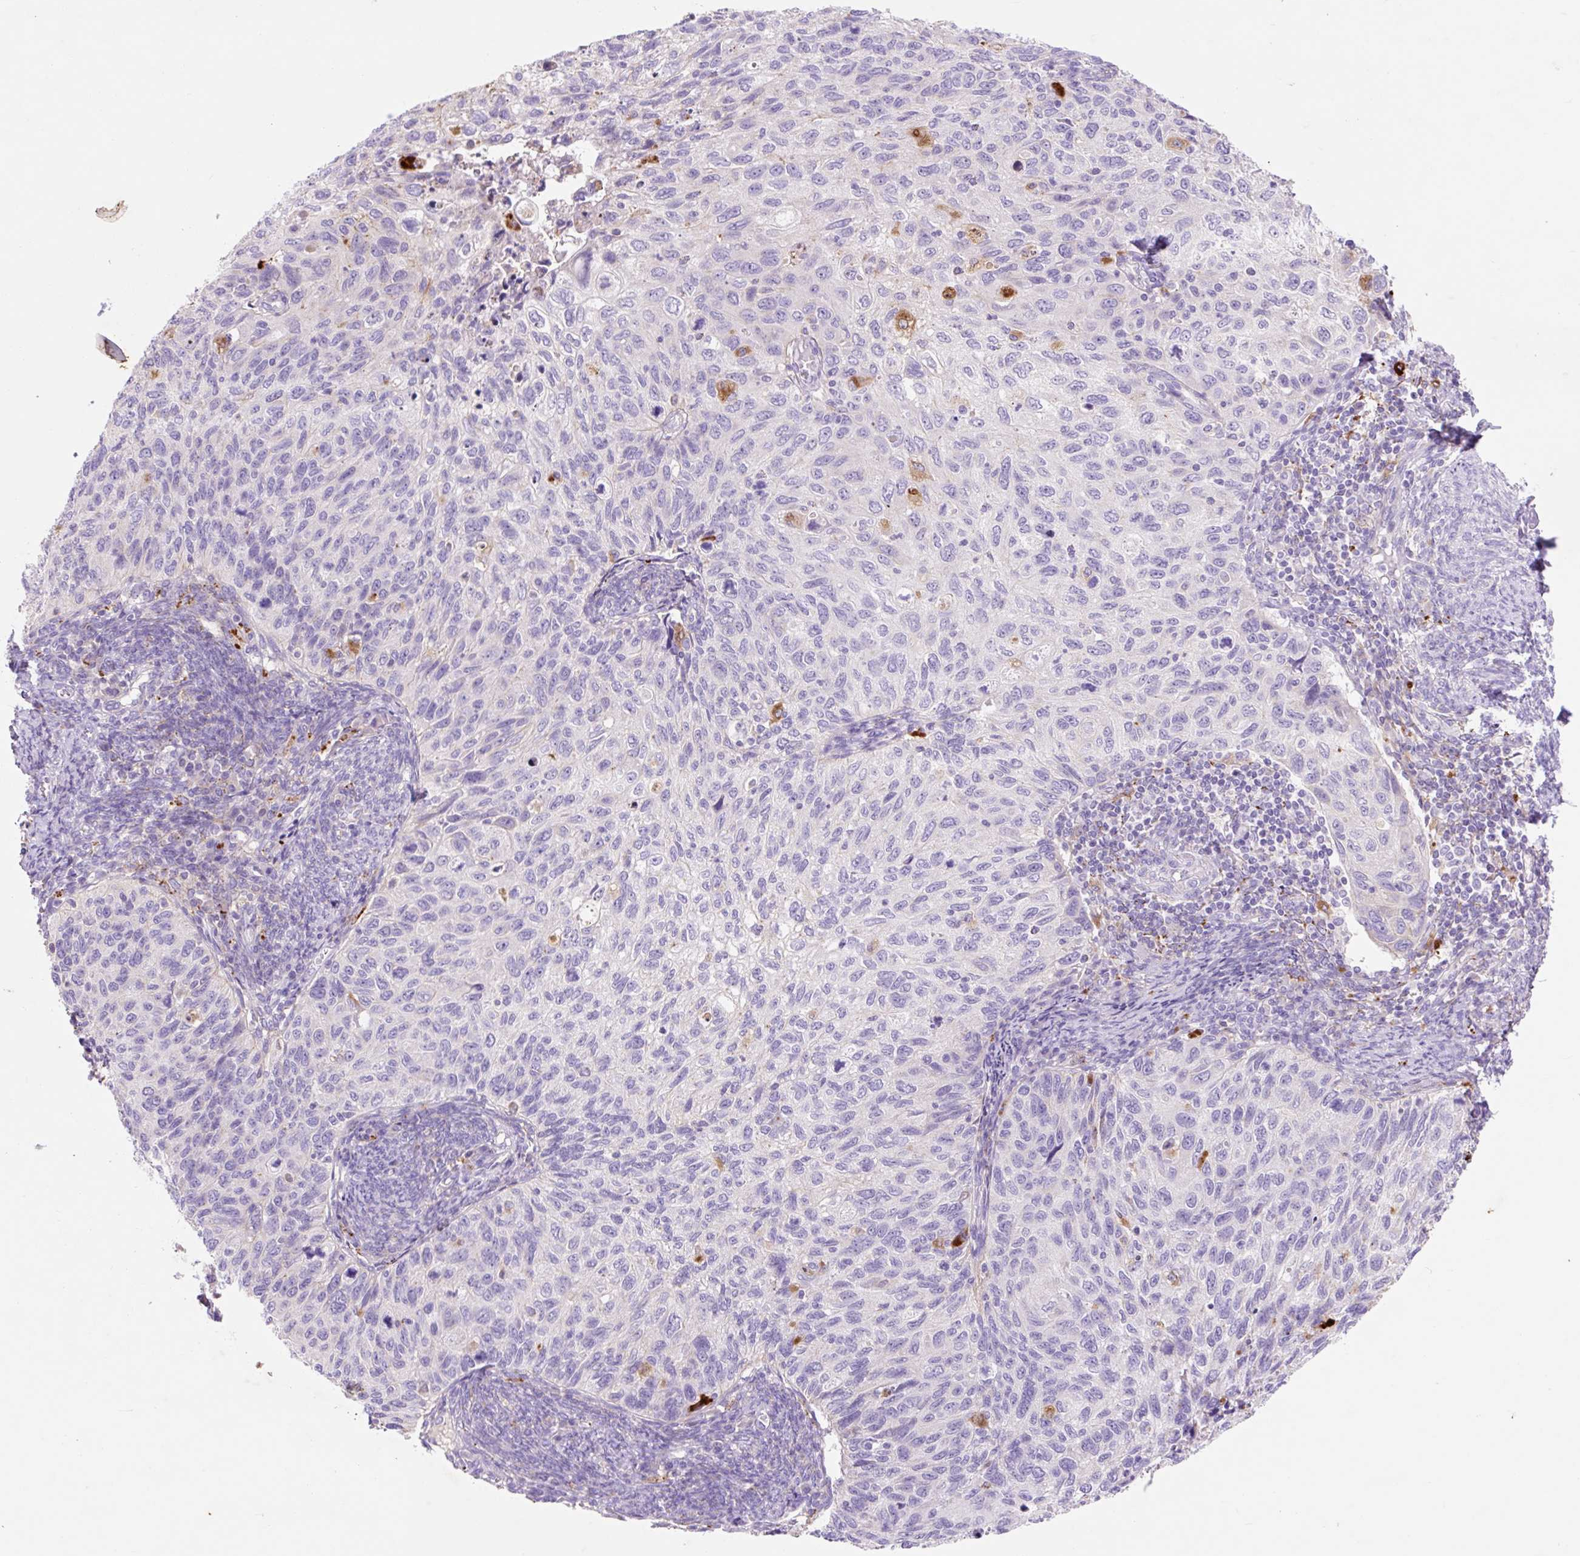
{"staining": {"intensity": "negative", "quantity": "none", "location": "none"}, "tissue": "cervical cancer", "cell_type": "Tumor cells", "image_type": "cancer", "snomed": [{"axis": "morphology", "description": "Squamous cell carcinoma, NOS"}, {"axis": "topography", "description": "Cervix"}], "caption": "DAB immunohistochemical staining of squamous cell carcinoma (cervical) reveals no significant expression in tumor cells.", "gene": "HEXA", "patient": {"sex": "female", "age": 70}}